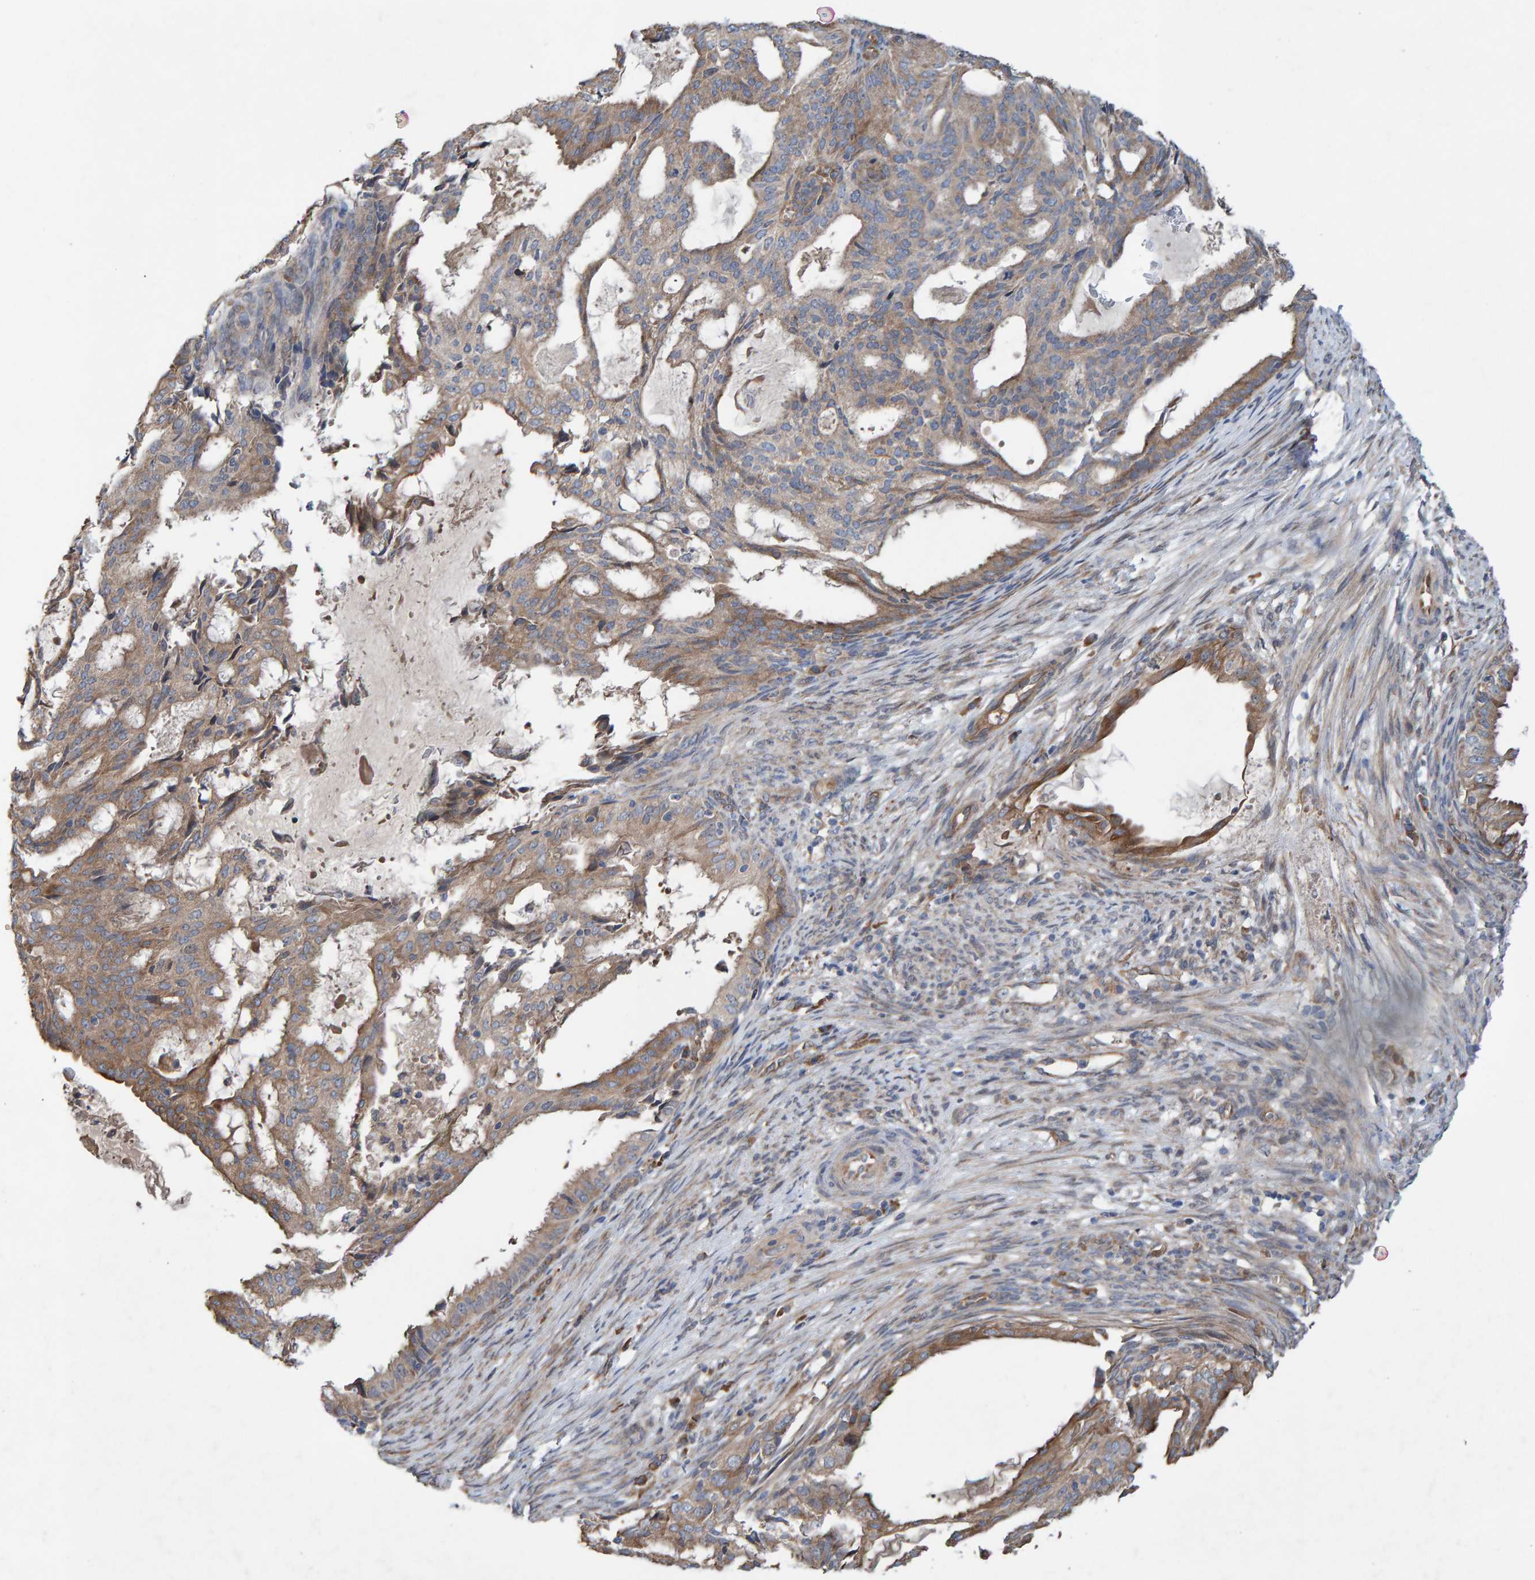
{"staining": {"intensity": "moderate", "quantity": ">75%", "location": "cytoplasmic/membranous"}, "tissue": "endometrial cancer", "cell_type": "Tumor cells", "image_type": "cancer", "snomed": [{"axis": "morphology", "description": "Adenocarcinoma, NOS"}, {"axis": "topography", "description": "Endometrium"}], "caption": "Tumor cells reveal moderate cytoplasmic/membranous staining in approximately >75% of cells in adenocarcinoma (endometrial).", "gene": "LRSAM1", "patient": {"sex": "female", "age": 58}}